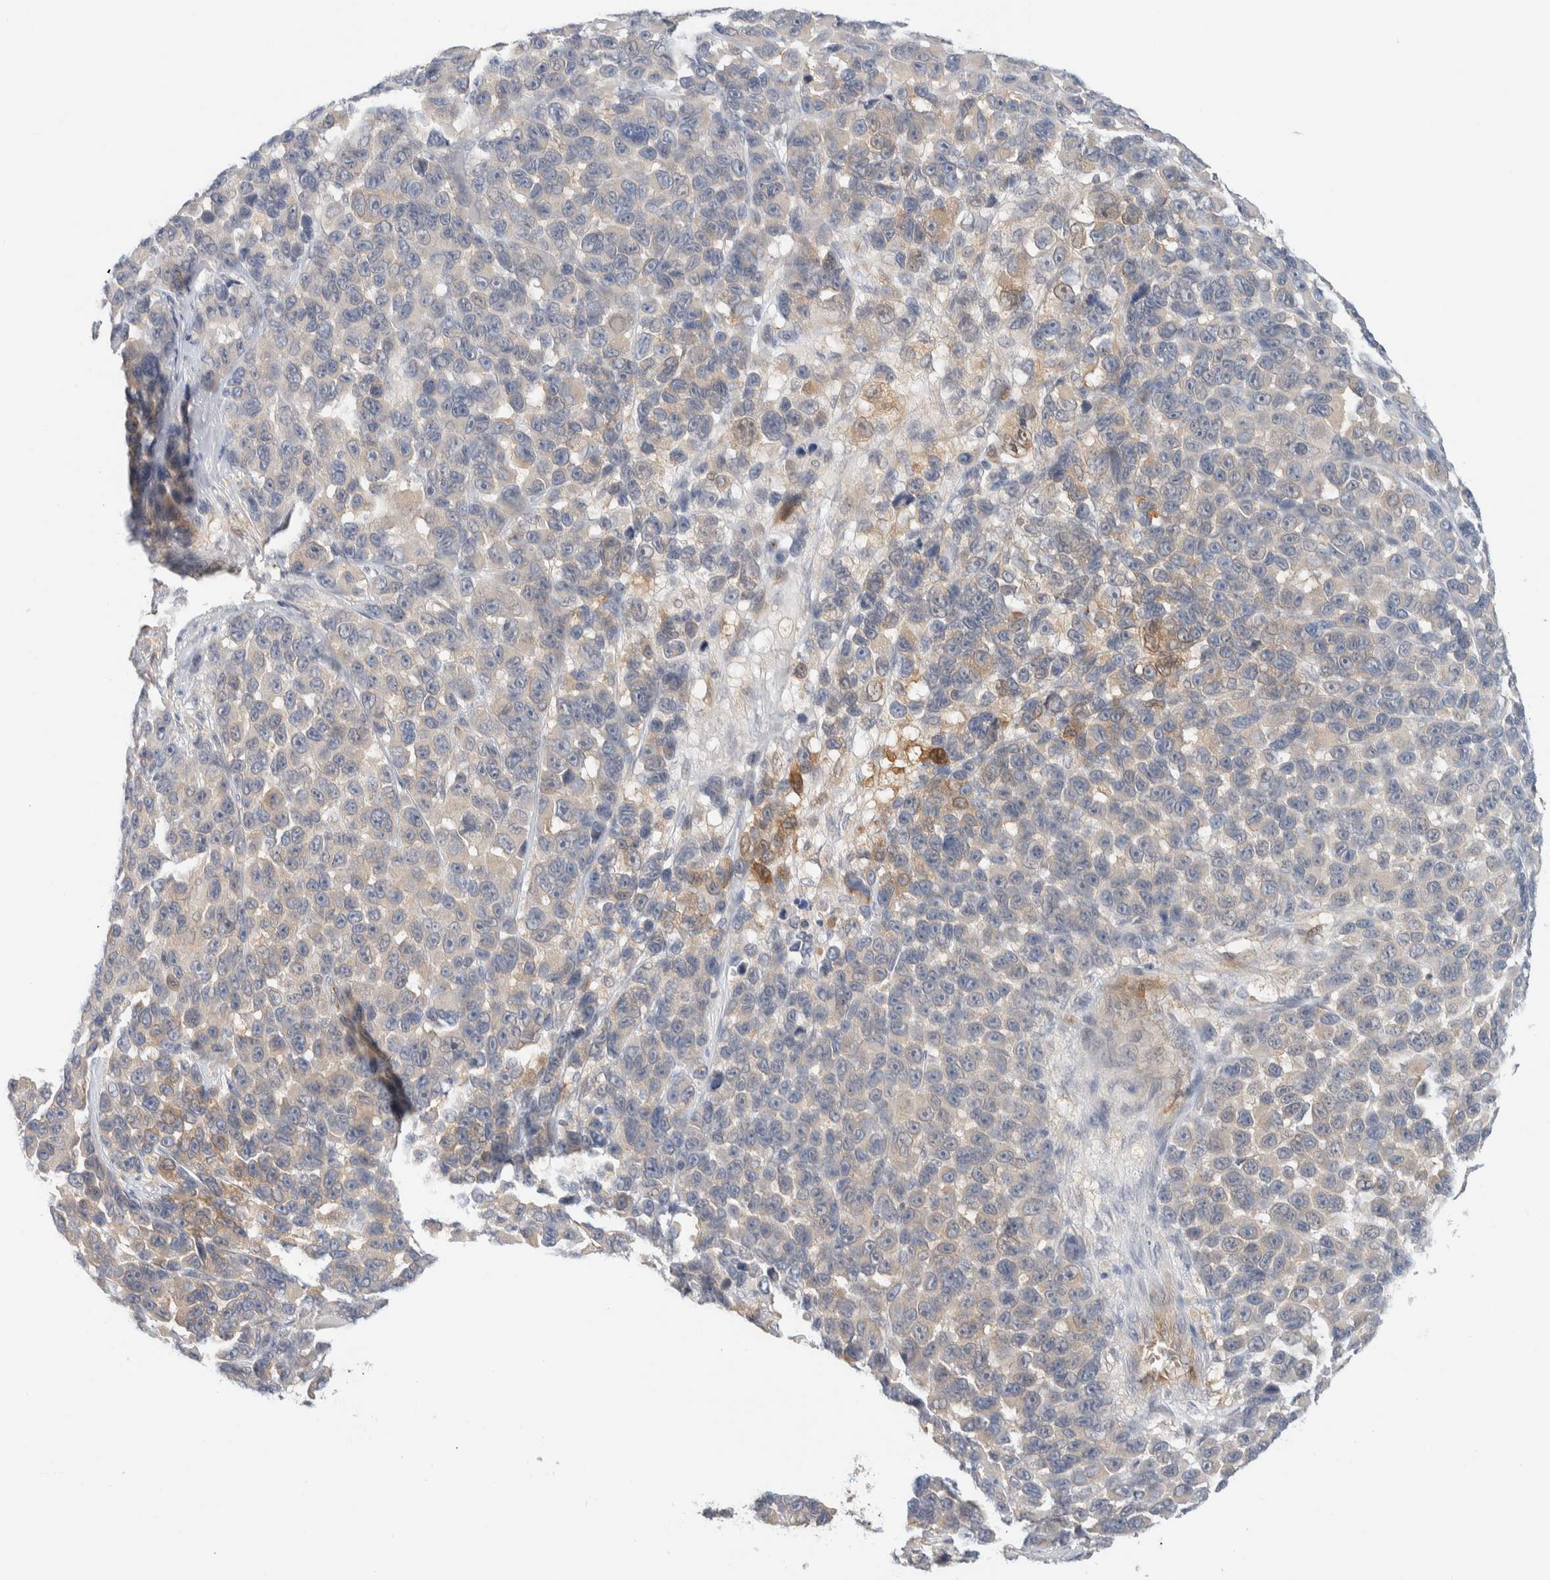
{"staining": {"intensity": "negative", "quantity": "none", "location": "none"}, "tissue": "melanoma", "cell_type": "Tumor cells", "image_type": "cancer", "snomed": [{"axis": "morphology", "description": "Malignant melanoma, NOS"}, {"axis": "topography", "description": "Skin"}], "caption": "This is an immunohistochemistry image of human melanoma. There is no expression in tumor cells.", "gene": "GCLM", "patient": {"sex": "male", "age": 53}}